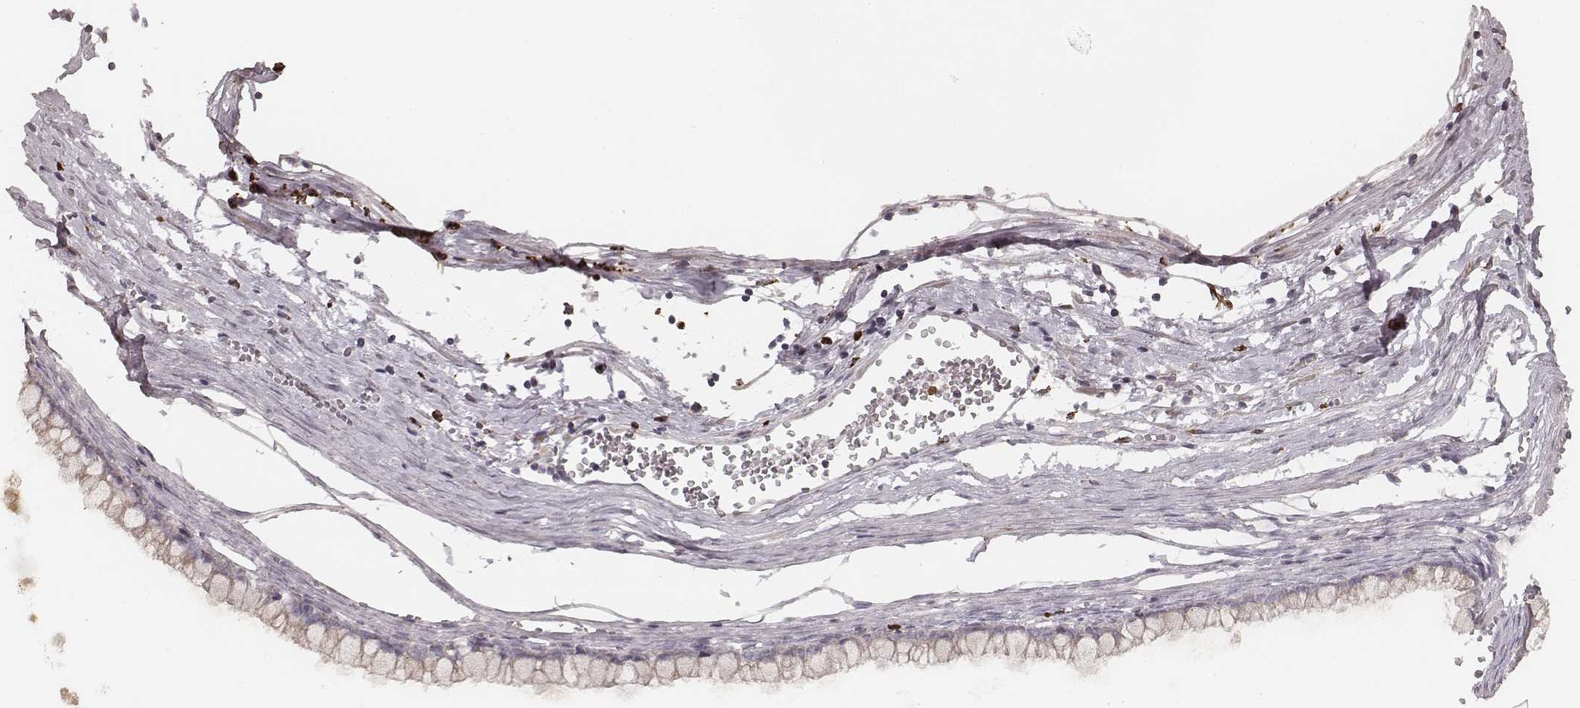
{"staining": {"intensity": "negative", "quantity": "none", "location": "none"}, "tissue": "ovarian cancer", "cell_type": "Tumor cells", "image_type": "cancer", "snomed": [{"axis": "morphology", "description": "Cystadenocarcinoma, mucinous, NOS"}, {"axis": "topography", "description": "Ovary"}], "caption": "Immunohistochemical staining of human ovarian cancer reveals no significant positivity in tumor cells. (DAB IHC, high magnification).", "gene": "ABCA7", "patient": {"sex": "female", "age": 67}}